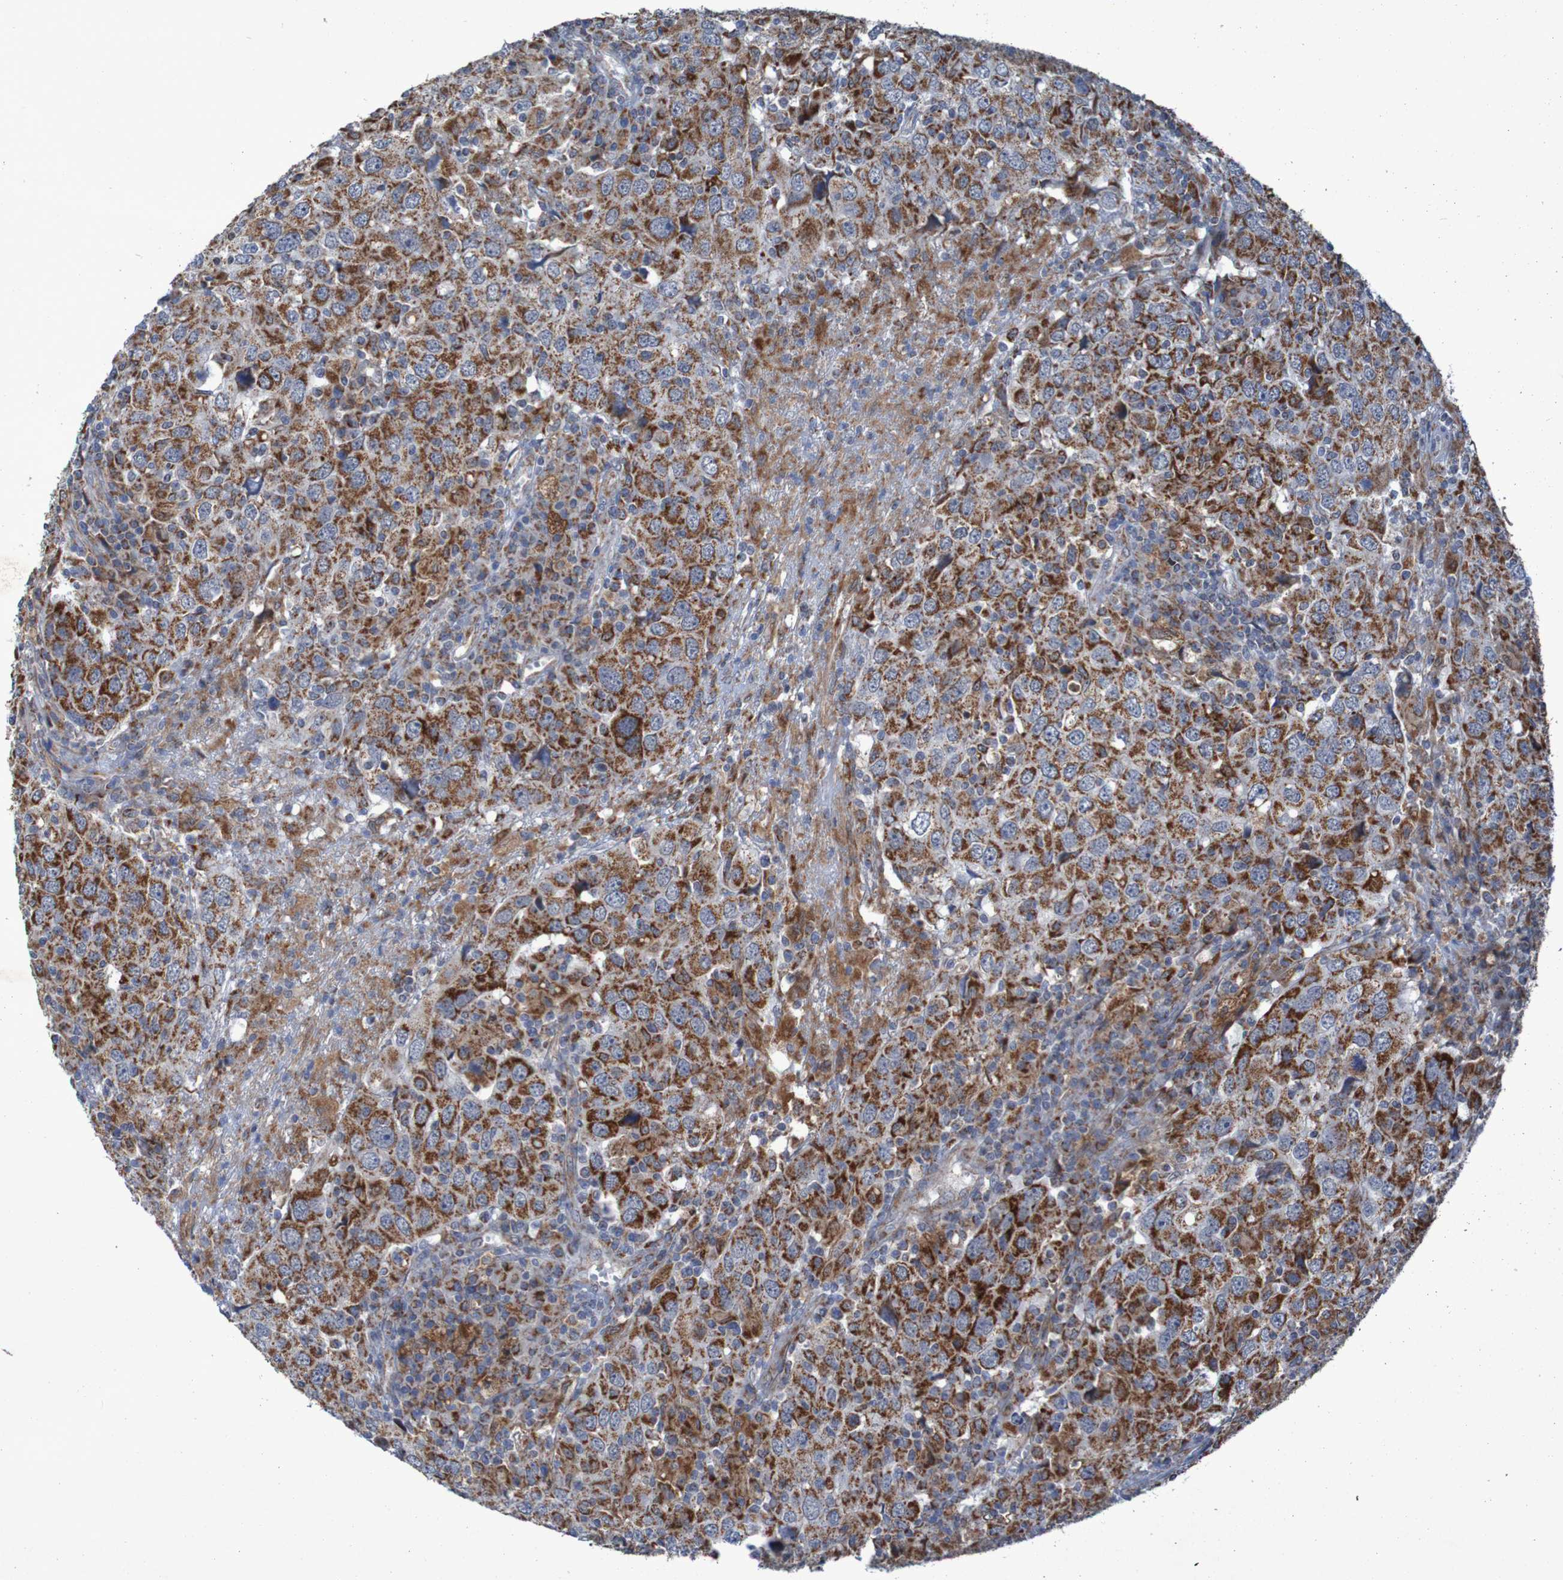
{"staining": {"intensity": "strong", "quantity": ">75%", "location": "cytoplasmic/membranous"}, "tissue": "head and neck cancer", "cell_type": "Tumor cells", "image_type": "cancer", "snomed": [{"axis": "morphology", "description": "Adenocarcinoma, NOS"}, {"axis": "topography", "description": "Salivary gland"}, {"axis": "topography", "description": "Head-Neck"}], "caption": "Strong cytoplasmic/membranous positivity is seen in about >75% of tumor cells in head and neck cancer (adenocarcinoma).", "gene": "CCDC51", "patient": {"sex": "female", "age": 65}}